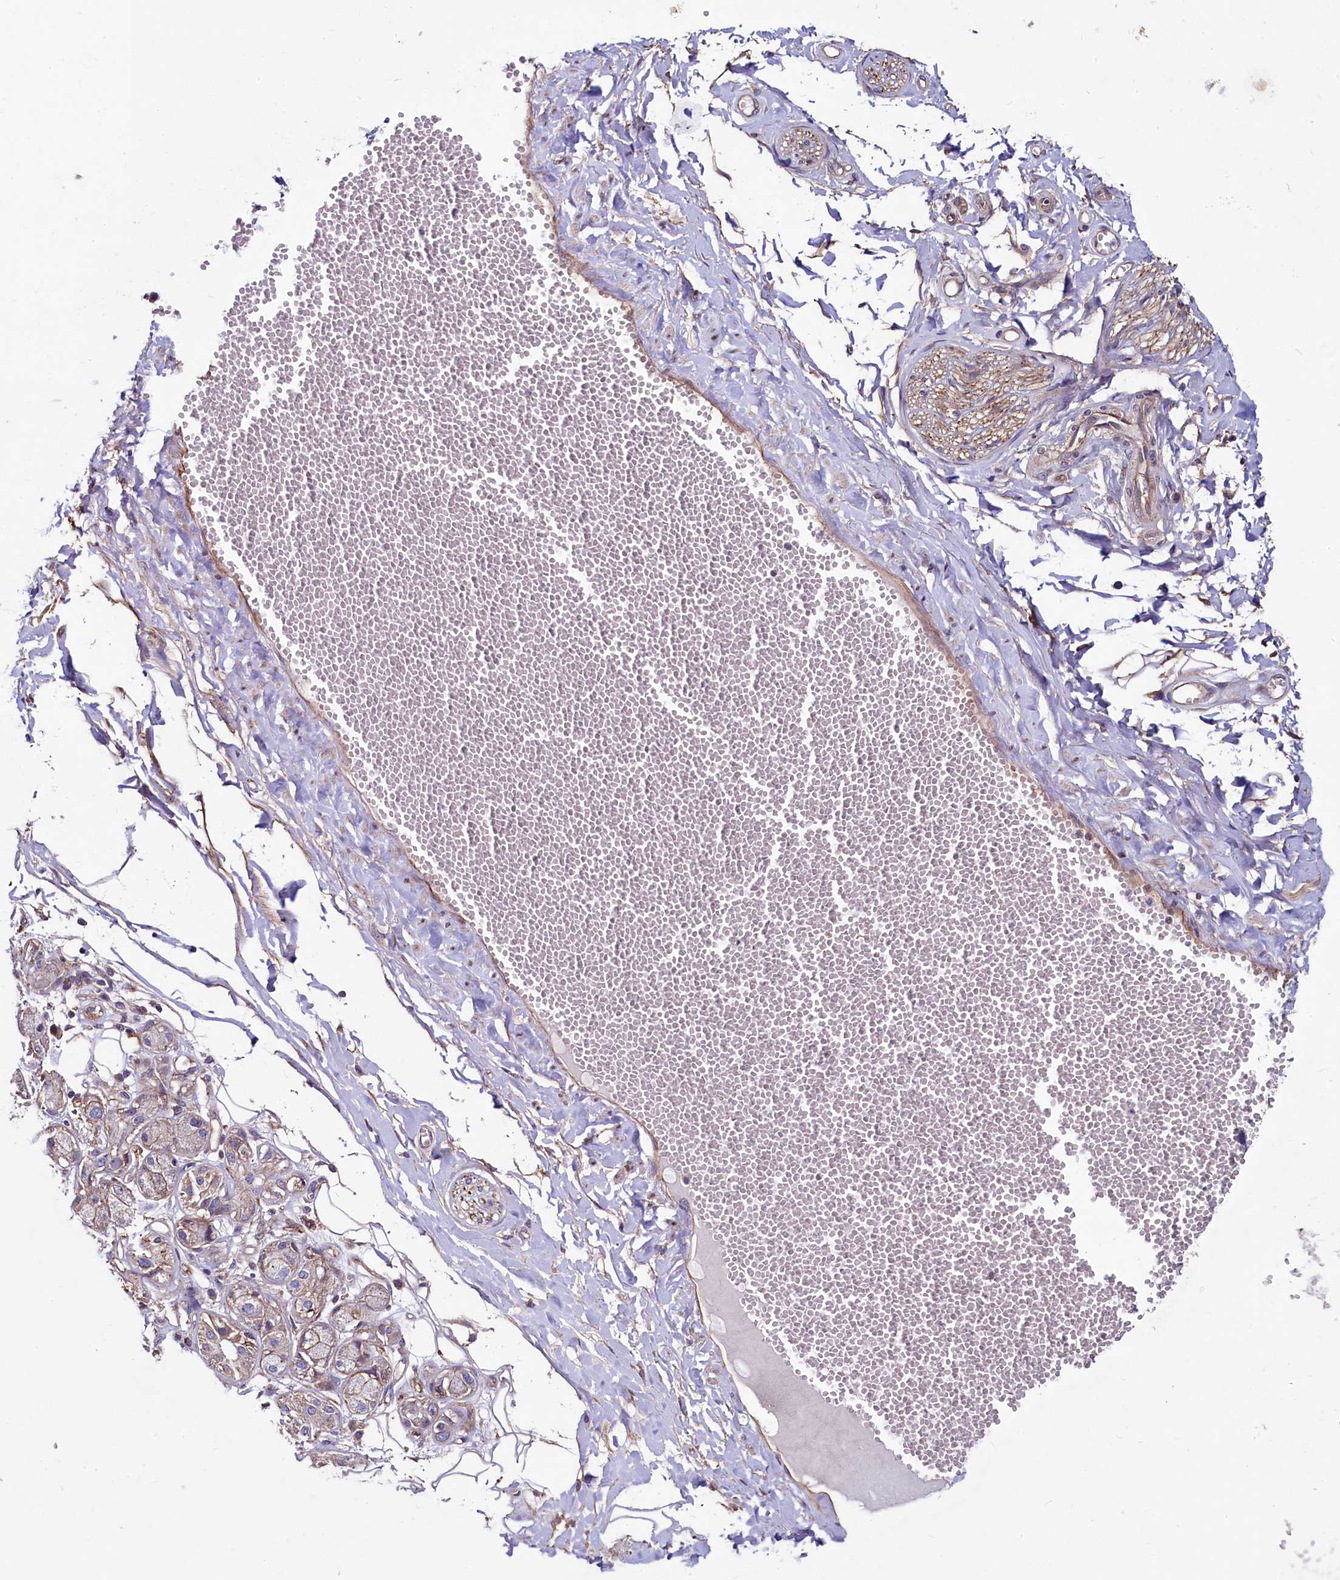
{"staining": {"intensity": "weak", "quantity": "<25%", "location": "cytoplasmic/membranous"}, "tissue": "adipose tissue", "cell_type": "Adipocytes", "image_type": "normal", "snomed": [{"axis": "morphology", "description": "Normal tissue, NOS"}, {"axis": "morphology", "description": "Inflammation, NOS"}, {"axis": "topography", "description": "Salivary gland"}, {"axis": "topography", "description": "Peripheral nerve tissue"}], "caption": "This is an IHC image of normal human adipose tissue. There is no expression in adipocytes.", "gene": "PALM", "patient": {"sex": "female", "age": 75}}